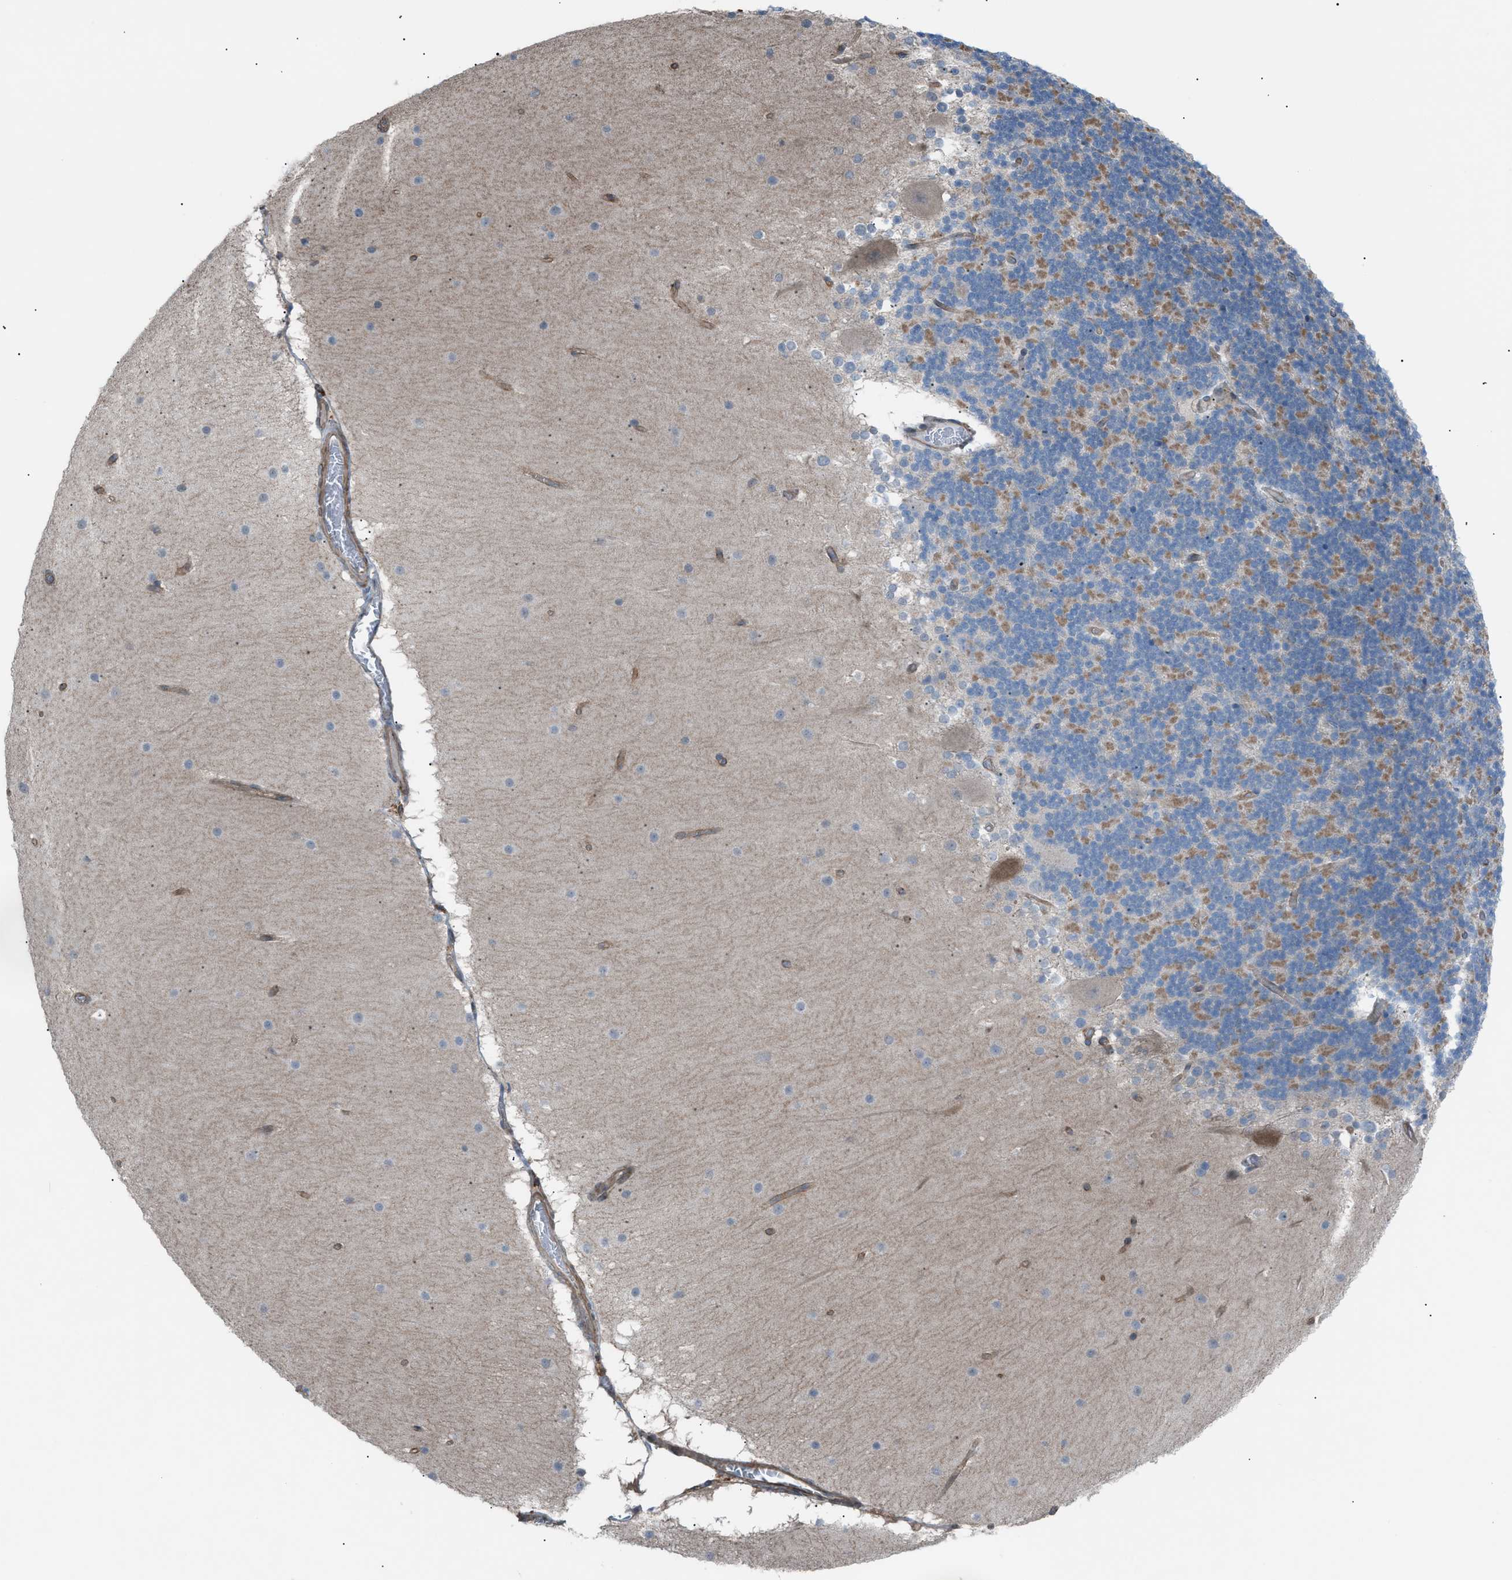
{"staining": {"intensity": "moderate", "quantity": "25%-75%", "location": "cytoplasmic/membranous"}, "tissue": "cerebellum", "cell_type": "Cells in granular layer", "image_type": "normal", "snomed": [{"axis": "morphology", "description": "Normal tissue, NOS"}, {"axis": "topography", "description": "Cerebellum"}], "caption": "Protein expression analysis of benign human cerebellum reveals moderate cytoplasmic/membranous expression in about 25%-75% of cells in granular layer.", "gene": "DYRK1A", "patient": {"sex": "female", "age": 19}}